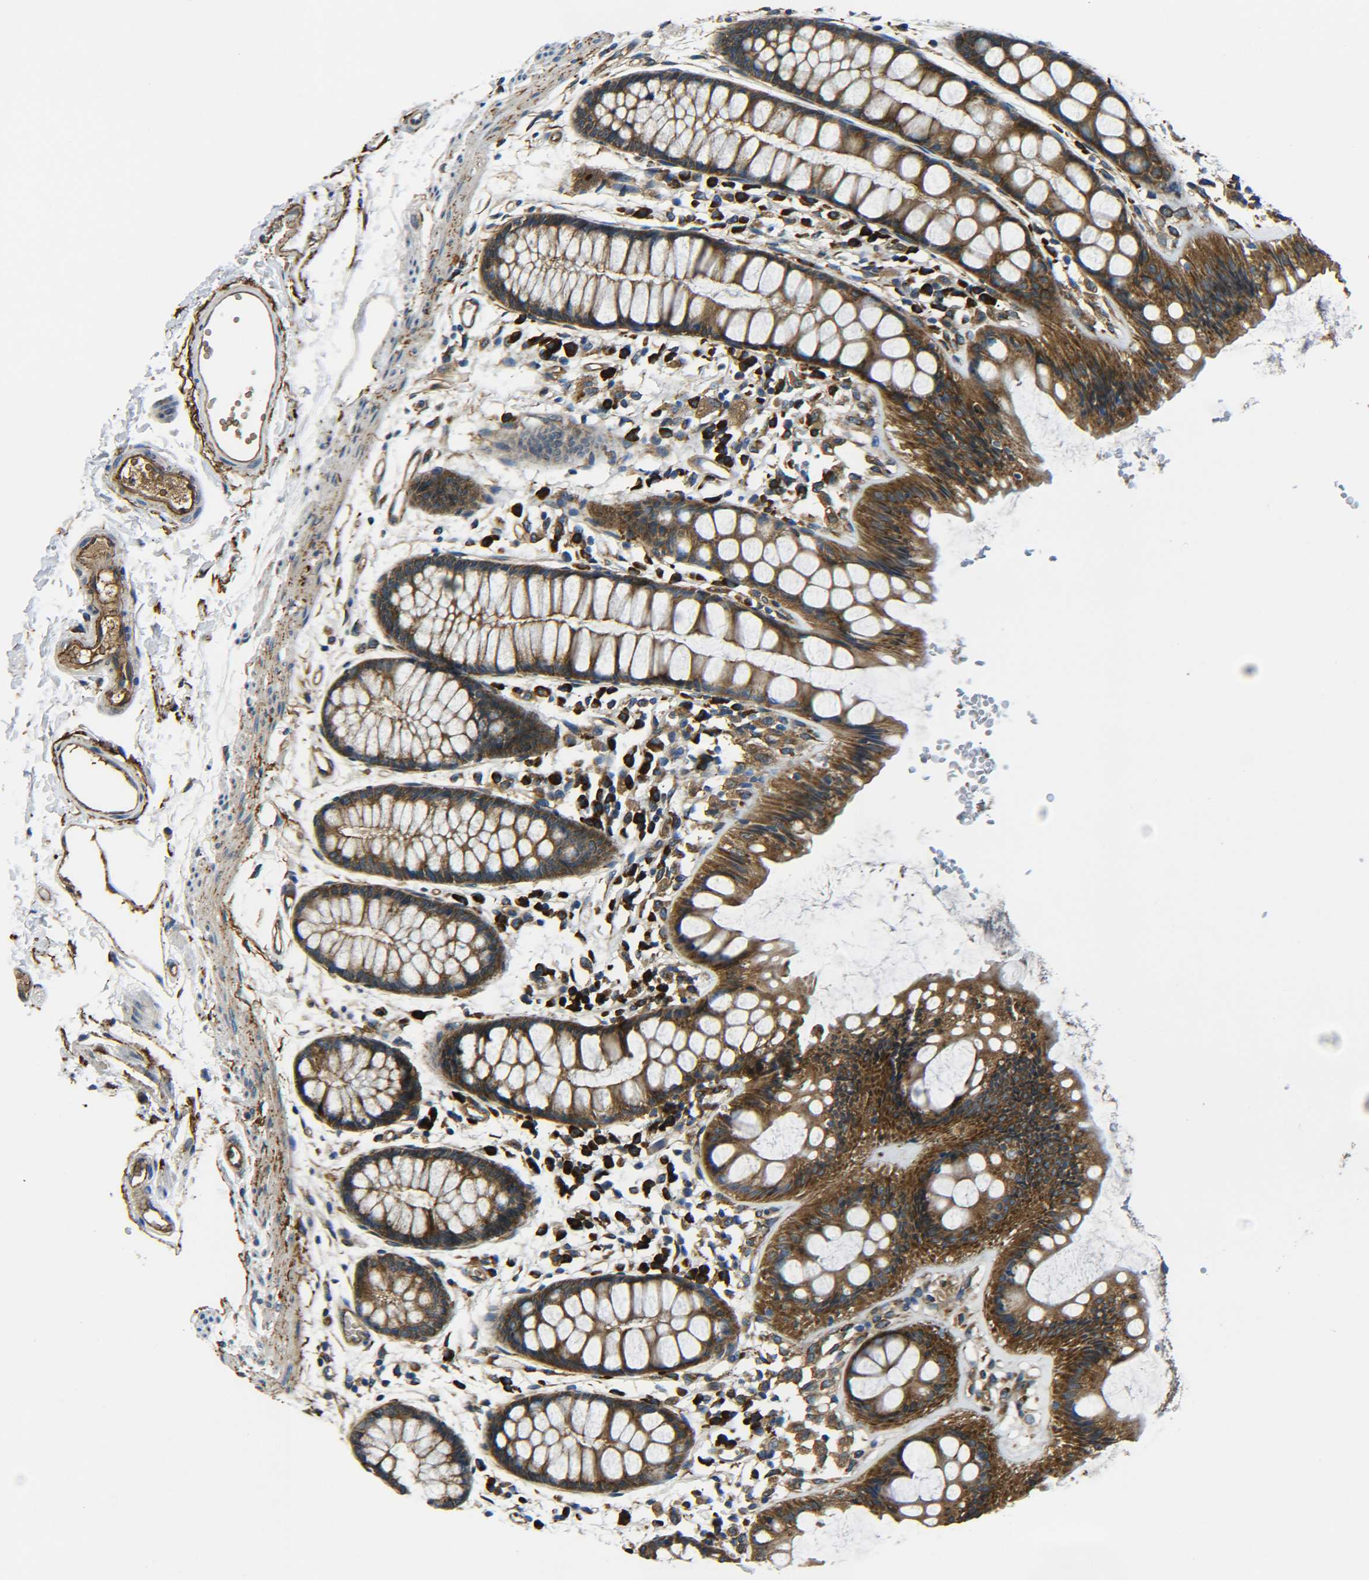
{"staining": {"intensity": "strong", "quantity": ">75%", "location": "cytoplasmic/membranous"}, "tissue": "rectum", "cell_type": "Glandular cells", "image_type": "normal", "snomed": [{"axis": "morphology", "description": "Normal tissue, NOS"}, {"axis": "topography", "description": "Rectum"}], "caption": "About >75% of glandular cells in normal human rectum show strong cytoplasmic/membranous protein positivity as visualized by brown immunohistochemical staining.", "gene": "PREB", "patient": {"sex": "female", "age": 66}}